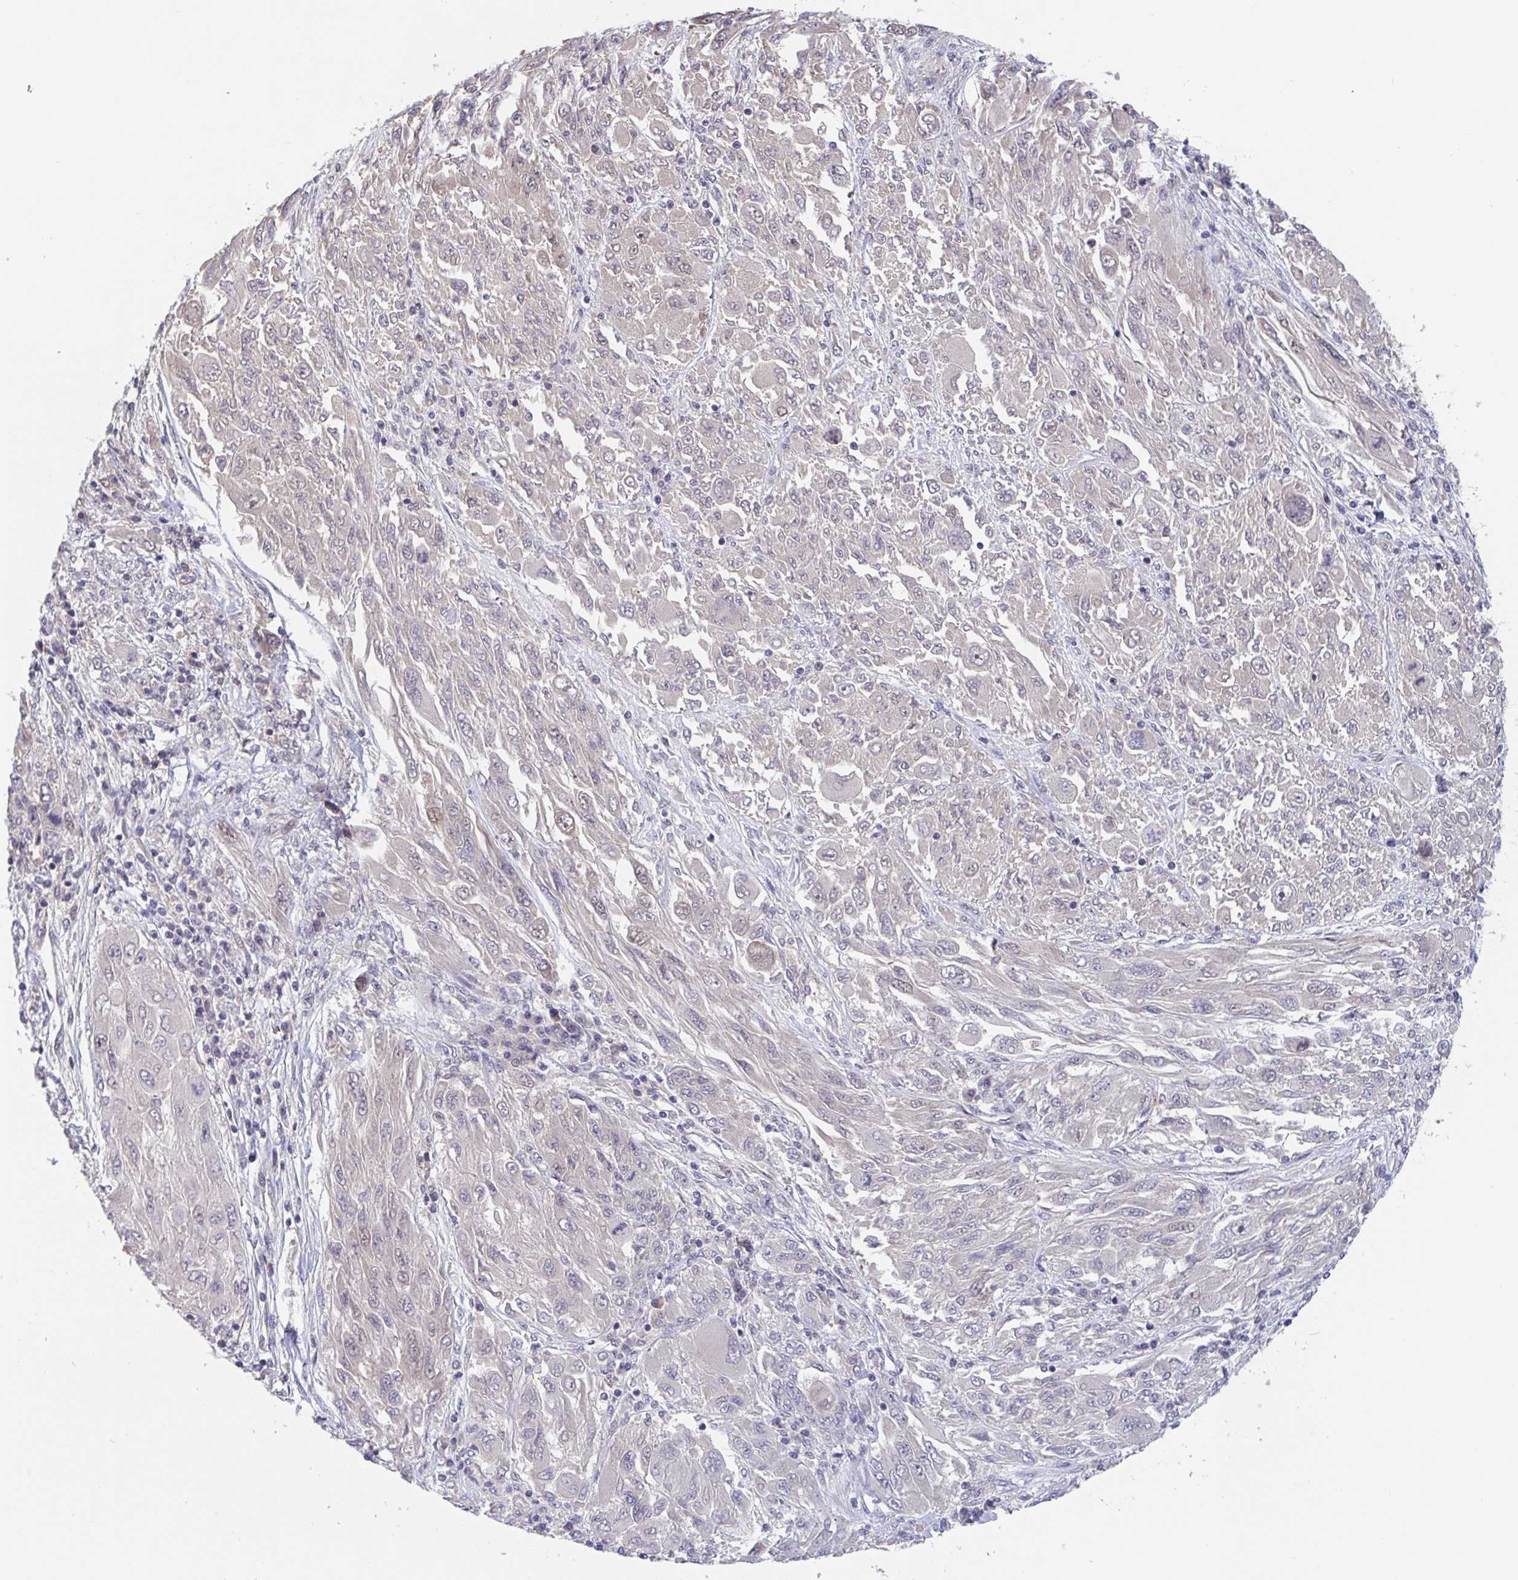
{"staining": {"intensity": "weak", "quantity": "<25%", "location": "nuclear"}, "tissue": "melanoma", "cell_type": "Tumor cells", "image_type": "cancer", "snomed": [{"axis": "morphology", "description": "Malignant melanoma, NOS"}, {"axis": "topography", "description": "Skin"}], "caption": "This photomicrograph is of malignant melanoma stained with immunohistochemistry to label a protein in brown with the nuclei are counter-stained blue. There is no expression in tumor cells.", "gene": "RIOK1", "patient": {"sex": "female", "age": 91}}